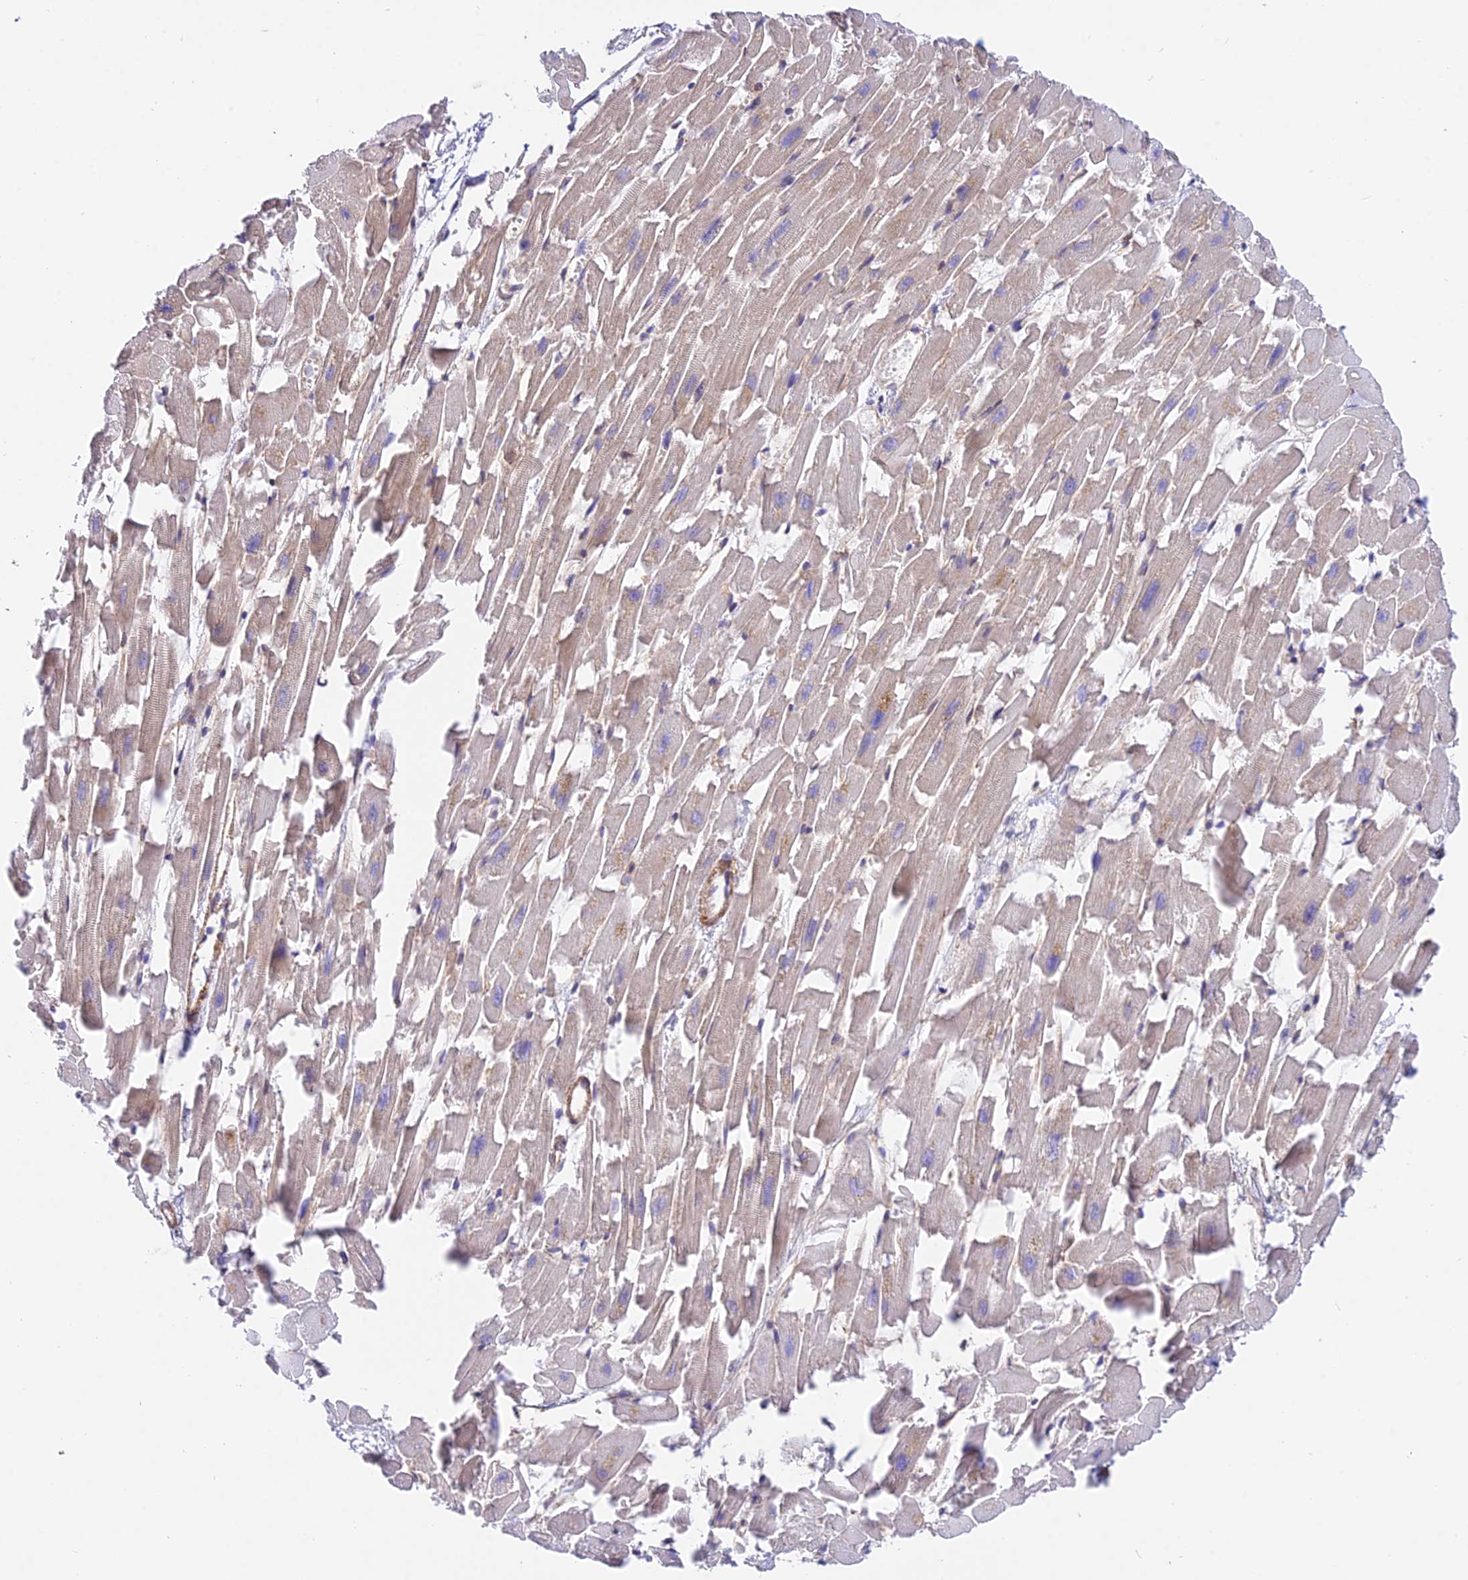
{"staining": {"intensity": "weak", "quantity": "25%-75%", "location": "cytoplasmic/membranous"}, "tissue": "heart muscle", "cell_type": "Cardiomyocytes", "image_type": "normal", "snomed": [{"axis": "morphology", "description": "Normal tissue, NOS"}, {"axis": "topography", "description": "Heart"}], "caption": "IHC histopathology image of normal heart muscle: heart muscle stained using immunohistochemistry demonstrates low levels of weak protein expression localized specifically in the cytoplasmic/membranous of cardiomyocytes, appearing as a cytoplasmic/membranous brown color.", "gene": "TRIM43B", "patient": {"sex": "female", "age": 64}}